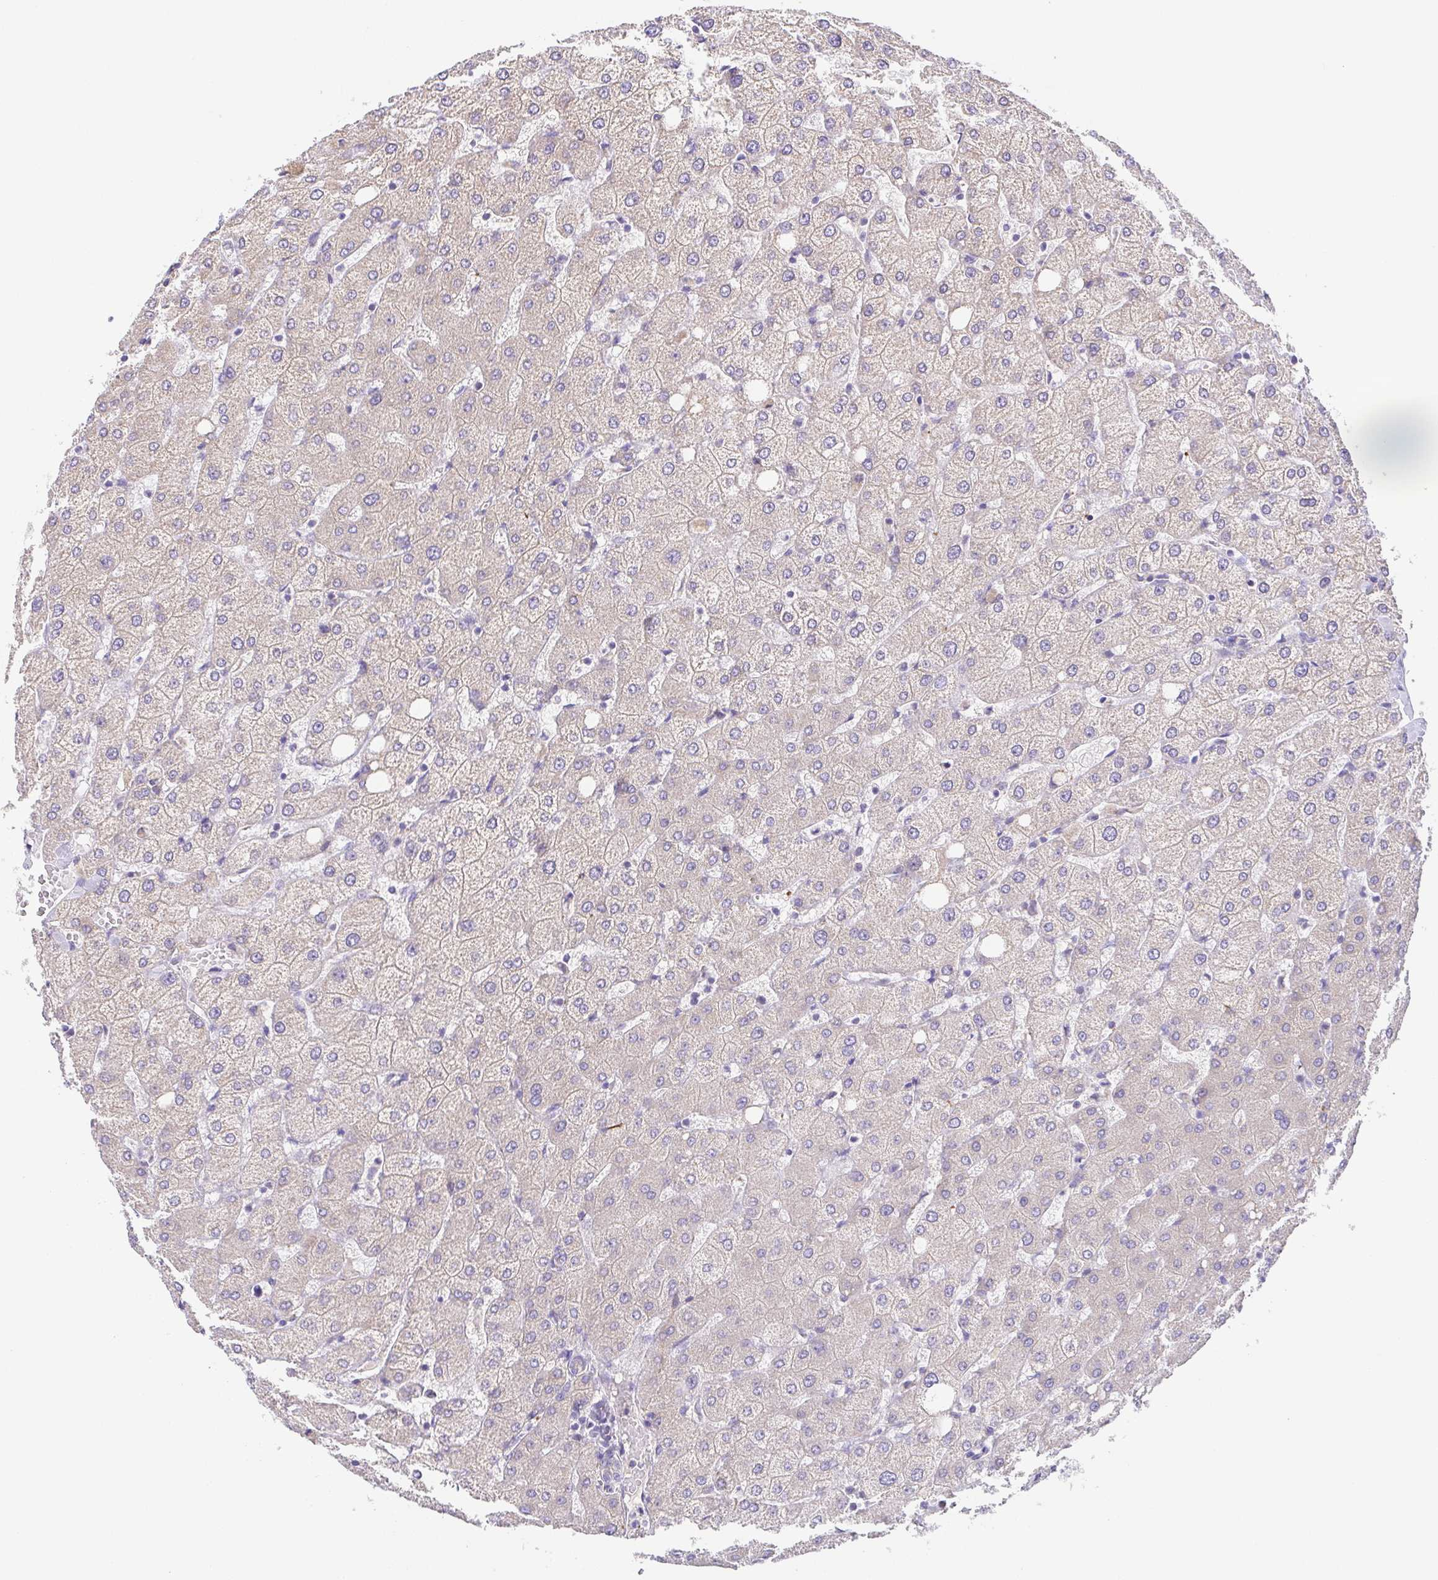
{"staining": {"intensity": "negative", "quantity": "none", "location": "none"}, "tissue": "liver", "cell_type": "Cholangiocytes", "image_type": "normal", "snomed": [{"axis": "morphology", "description": "Normal tissue, NOS"}, {"axis": "topography", "description": "Liver"}], "caption": "Protein analysis of normal liver reveals no significant expression in cholangiocytes. (DAB immunohistochemistry, high magnification).", "gene": "SLC13A1", "patient": {"sex": "female", "age": 54}}